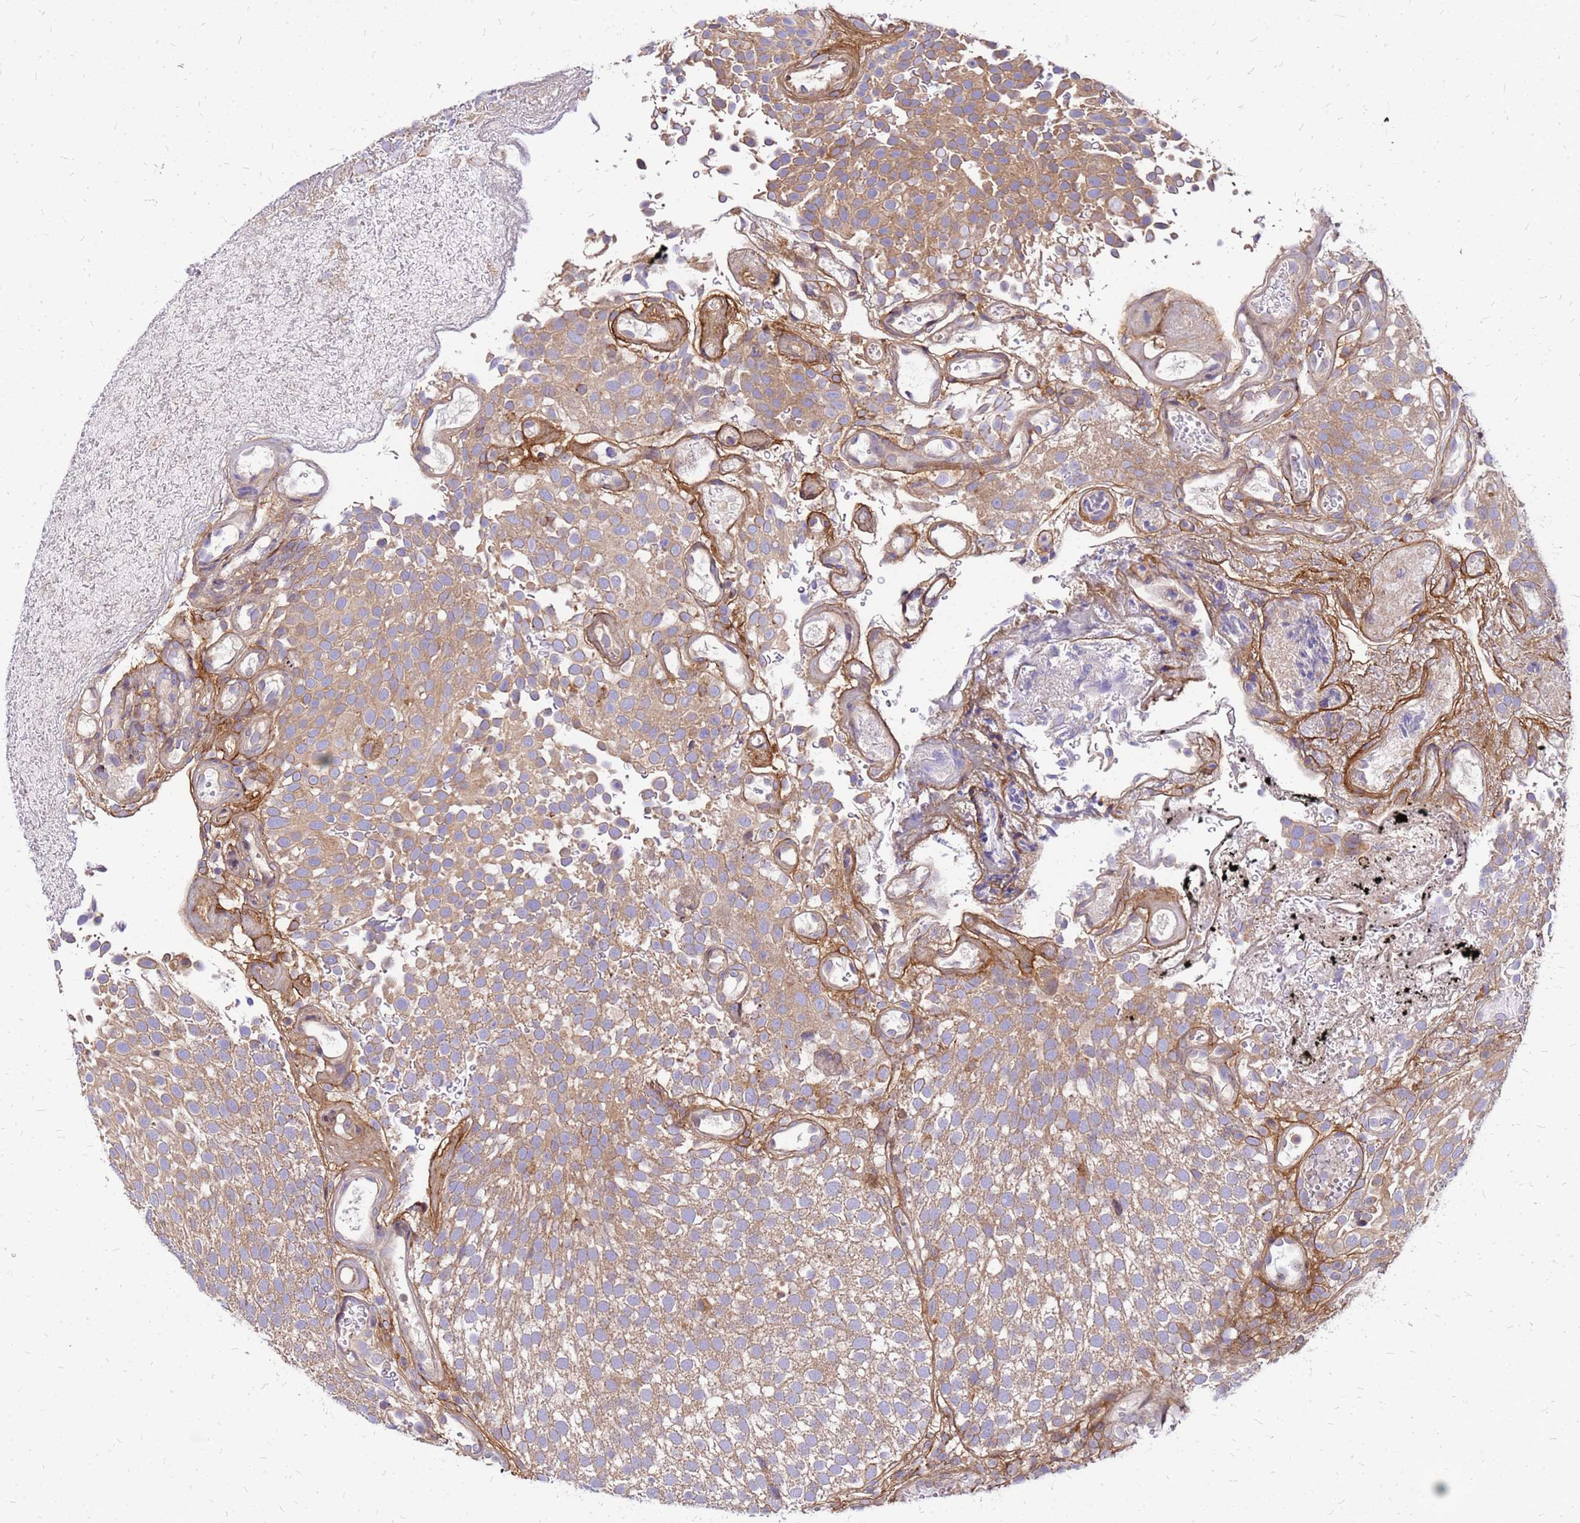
{"staining": {"intensity": "weak", "quantity": ">75%", "location": "cytoplasmic/membranous"}, "tissue": "urothelial cancer", "cell_type": "Tumor cells", "image_type": "cancer", "snomed": [{"axis": "morphology", "description": "Urothelial carcinoma, Low grade"}, {"axis": "topography", "description": "Urinary bladder"}], "caption": "Immunohistochemical staining of human urothelial cancer reveals low levels of weak cytoplasmic/membranous protein staining in about >75% of tumor cells.", "gene": "CYBC1", "patient": {"sex": "male", "age": 78}}